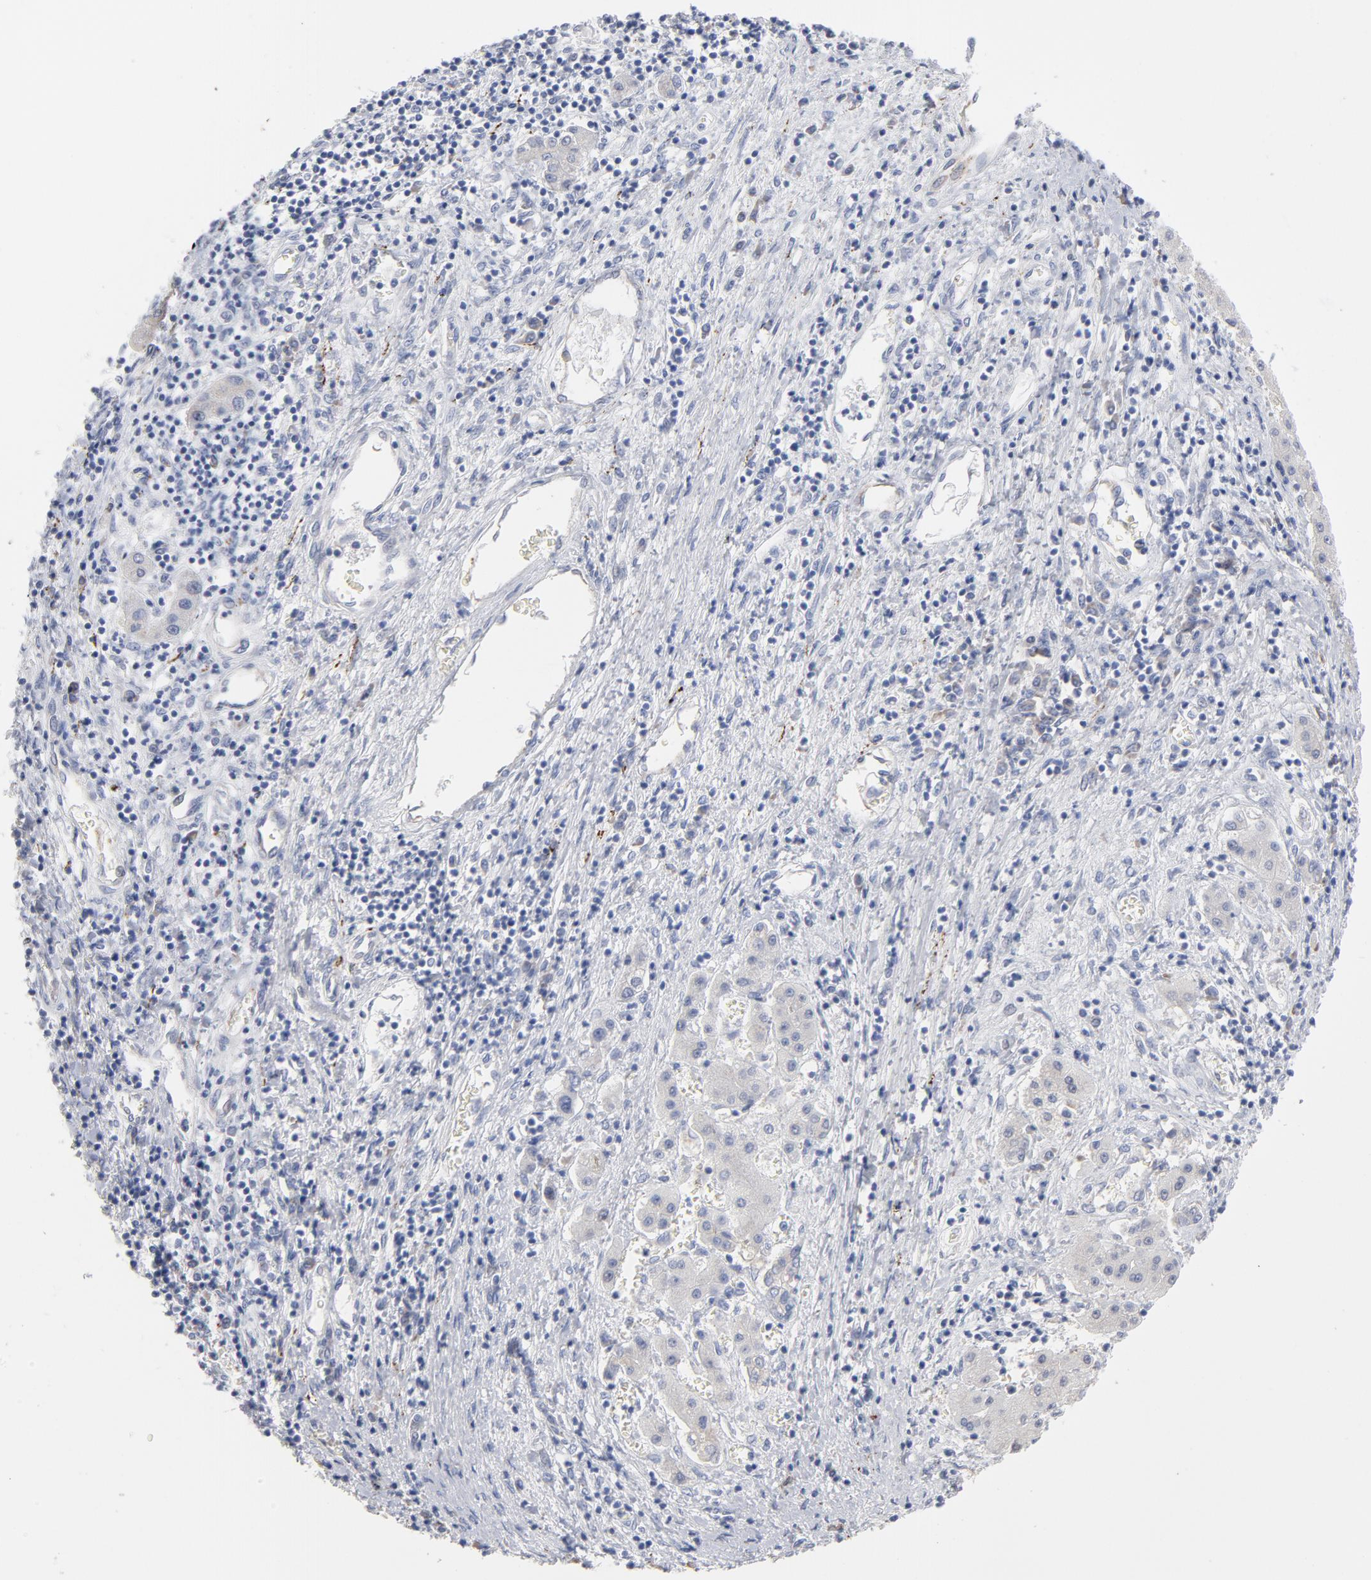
{"staining": {"intensity": "weak", "quantity": ">75%", "location": "cytoplasmic/membranous"}, "tissue": "liver cancer", "cell_type": "Tumor cells", "image_type": "cancer", "snomed": [{"axis": "morphology", "description": "Carcinoma, Hepatocellular, NOS"}, {"axis": "topography", "description": "Liver"}], "caption": "An image of liver cancer (hepatocellular carcinoma) stained for a protein reveals weak cytoplasmic/membranous brown staining in tumor cells.", "gene": "CPE", "patient": {"sex": "male", "age": 24}}